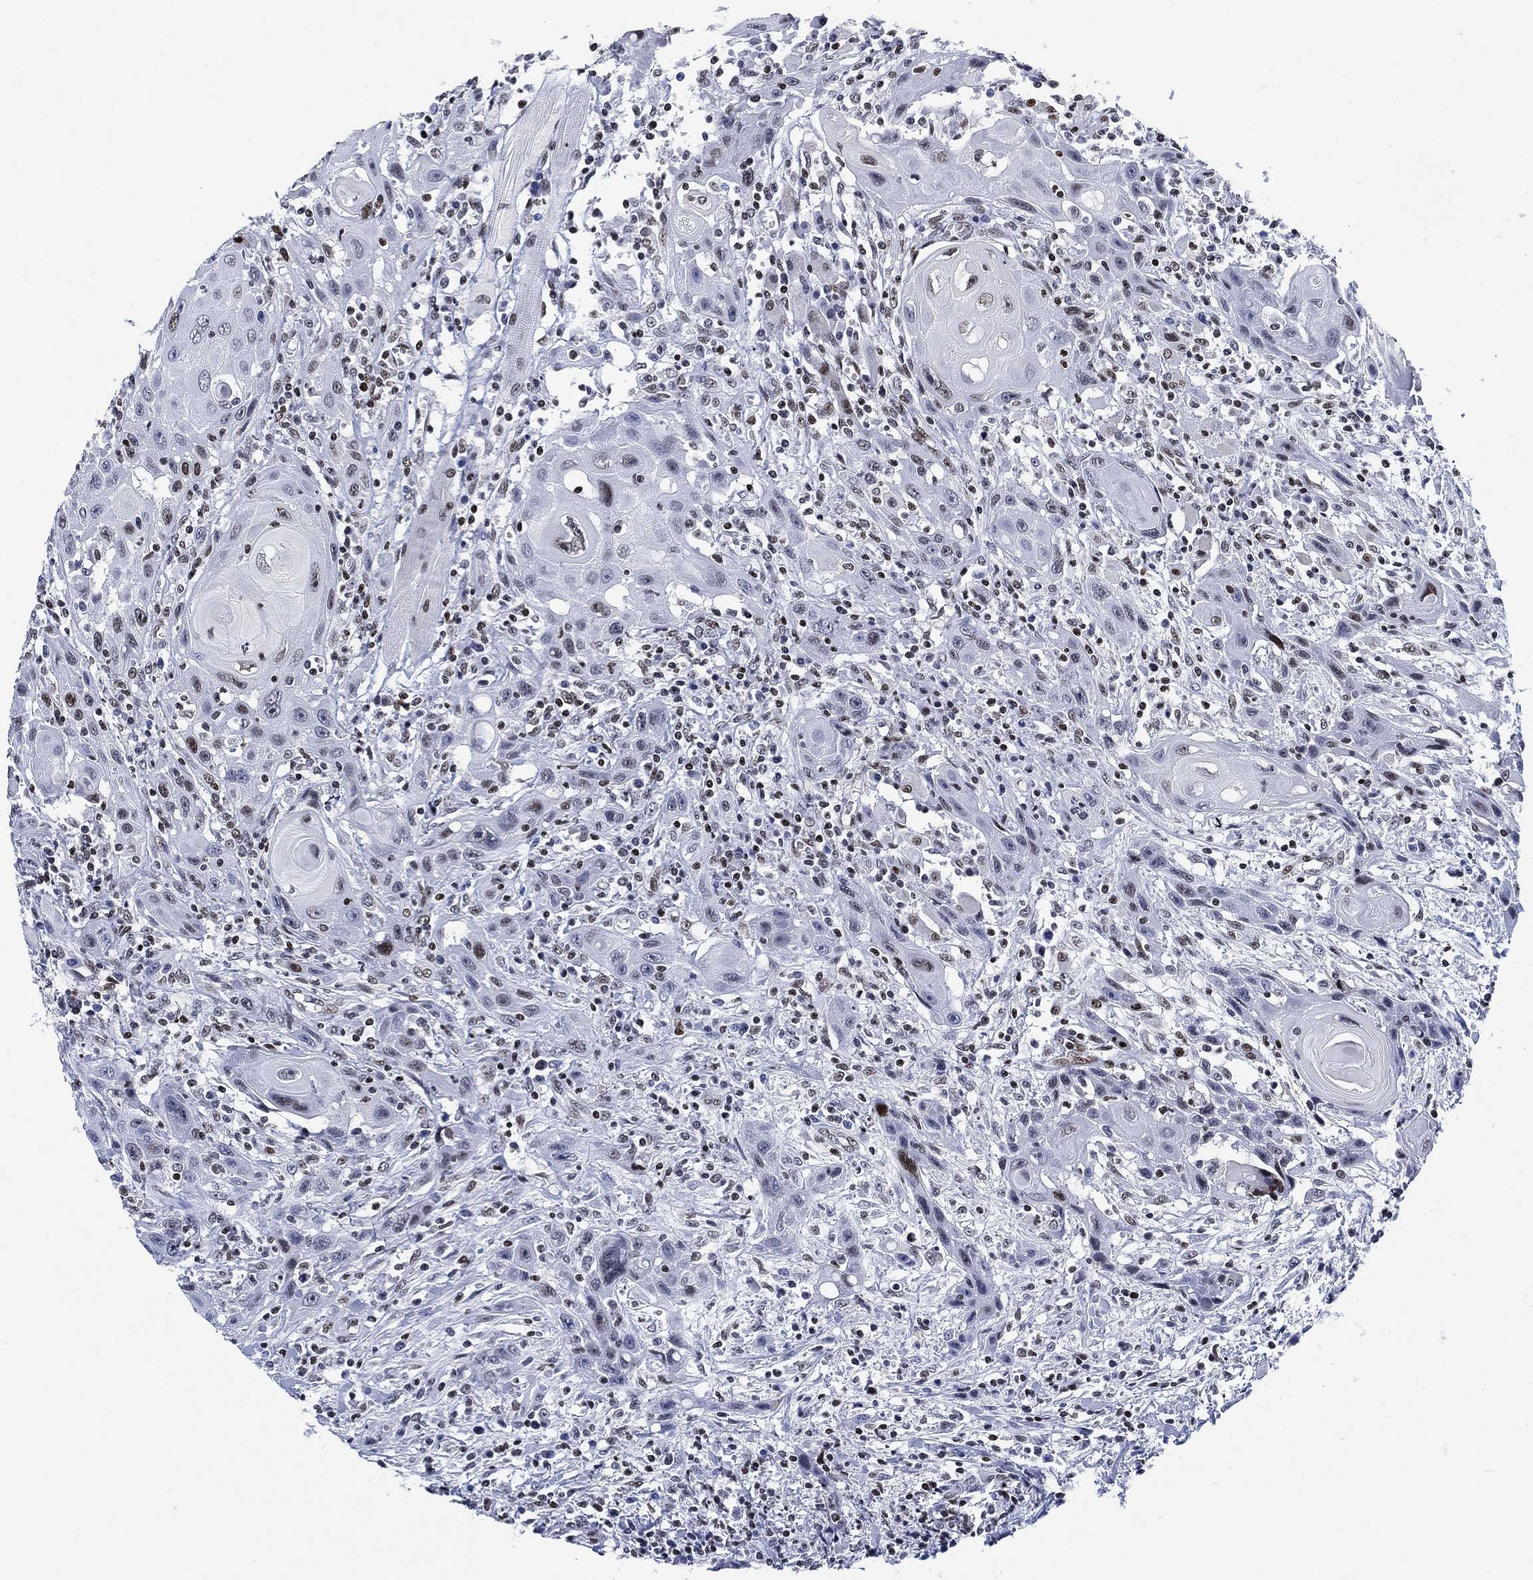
{"staining": {"intensity": "moderate", "quantity": "25%-75%", "location": "nuclear"}, "tissue": "head and neck cancer", "cell_type": "Tumor cells", "image_type": "cancer", "snomed": [{"axis": "morphology", "description": "Normal tissue, NOS"}, {"axis": "morphology", "description": "Squamous cell carcinoma, NOS"}, {"axis": "topography", "description": "Oral tissue"}, {"axis": "topography", "description": "Head-Neck"}], "caption": "High-magnification brightfield microscopy of squamous cell carcinoma (head and neck) stained with DAB (3,3'-diaminobenzidine) (brown) and counterstained with hematoxylin (blue). tumor cells exhibit moderate nuclear expression is appreciated in approximately25%-75% of cells.", "gene": "H1-10", "patient": {"sex": "male", "age": 71}}